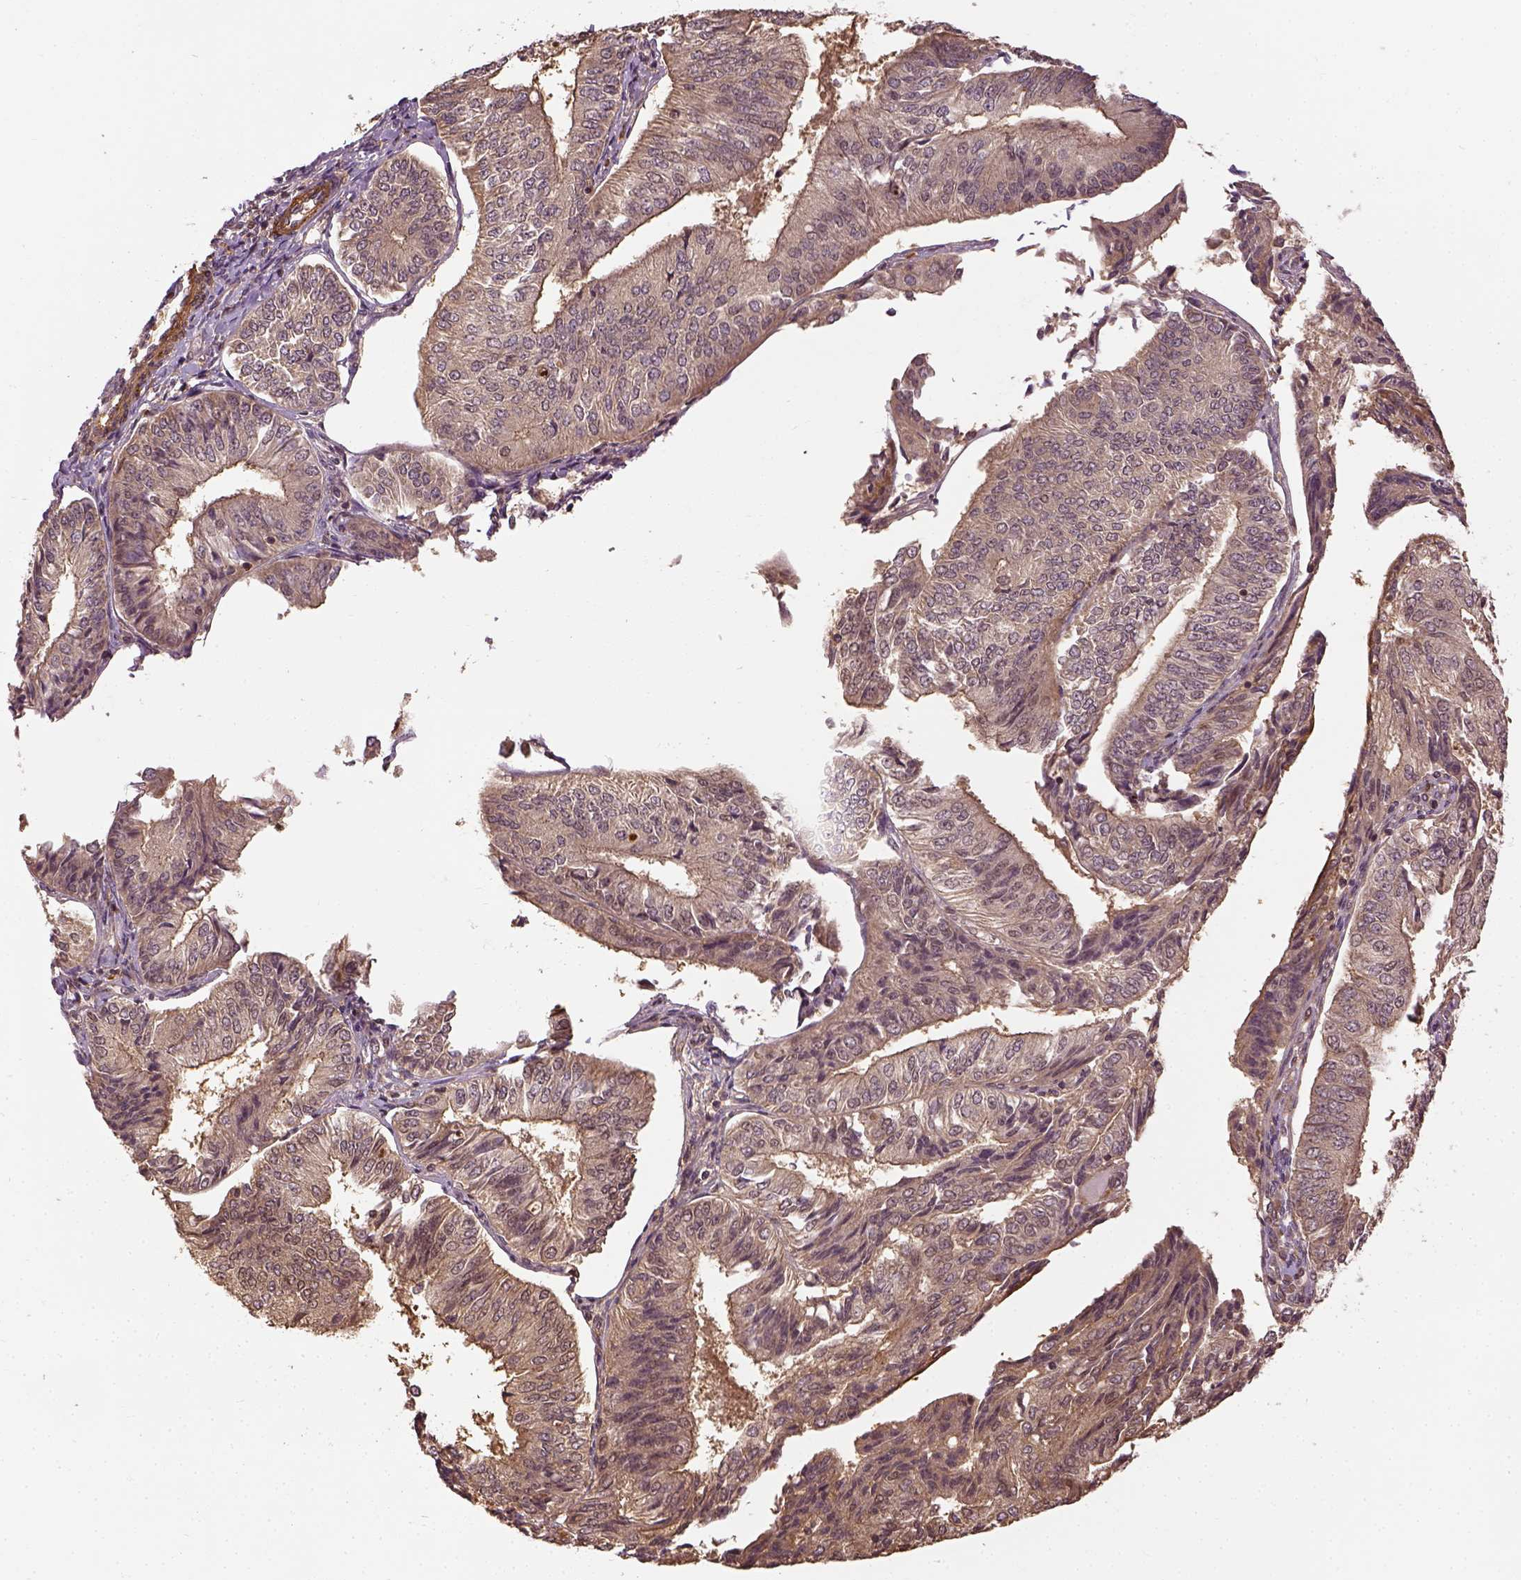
{"staining": {"intensity": "moderate", "quantity": ">75%", "location": "cytoplasmic/membranous"}, "tissue": "endometrial cancer", "cell_type": "Tumor cells", "image_type": "cancer", "snomed": [{"axis": "morphology", "description": "Adenocarcinoma, NOS"}, {"axis": "topography", "description": "Endometrium"}], "caption": "Protein positivity by IHC shows moderate cytoplasmic/membranous staining in approximately >75% of tumor cells in endometrial cancer. (IHC, brightfield microscopy, high magnification).", "gene": "VEGFA", "patient": {"sex": "female", "age": 58}}